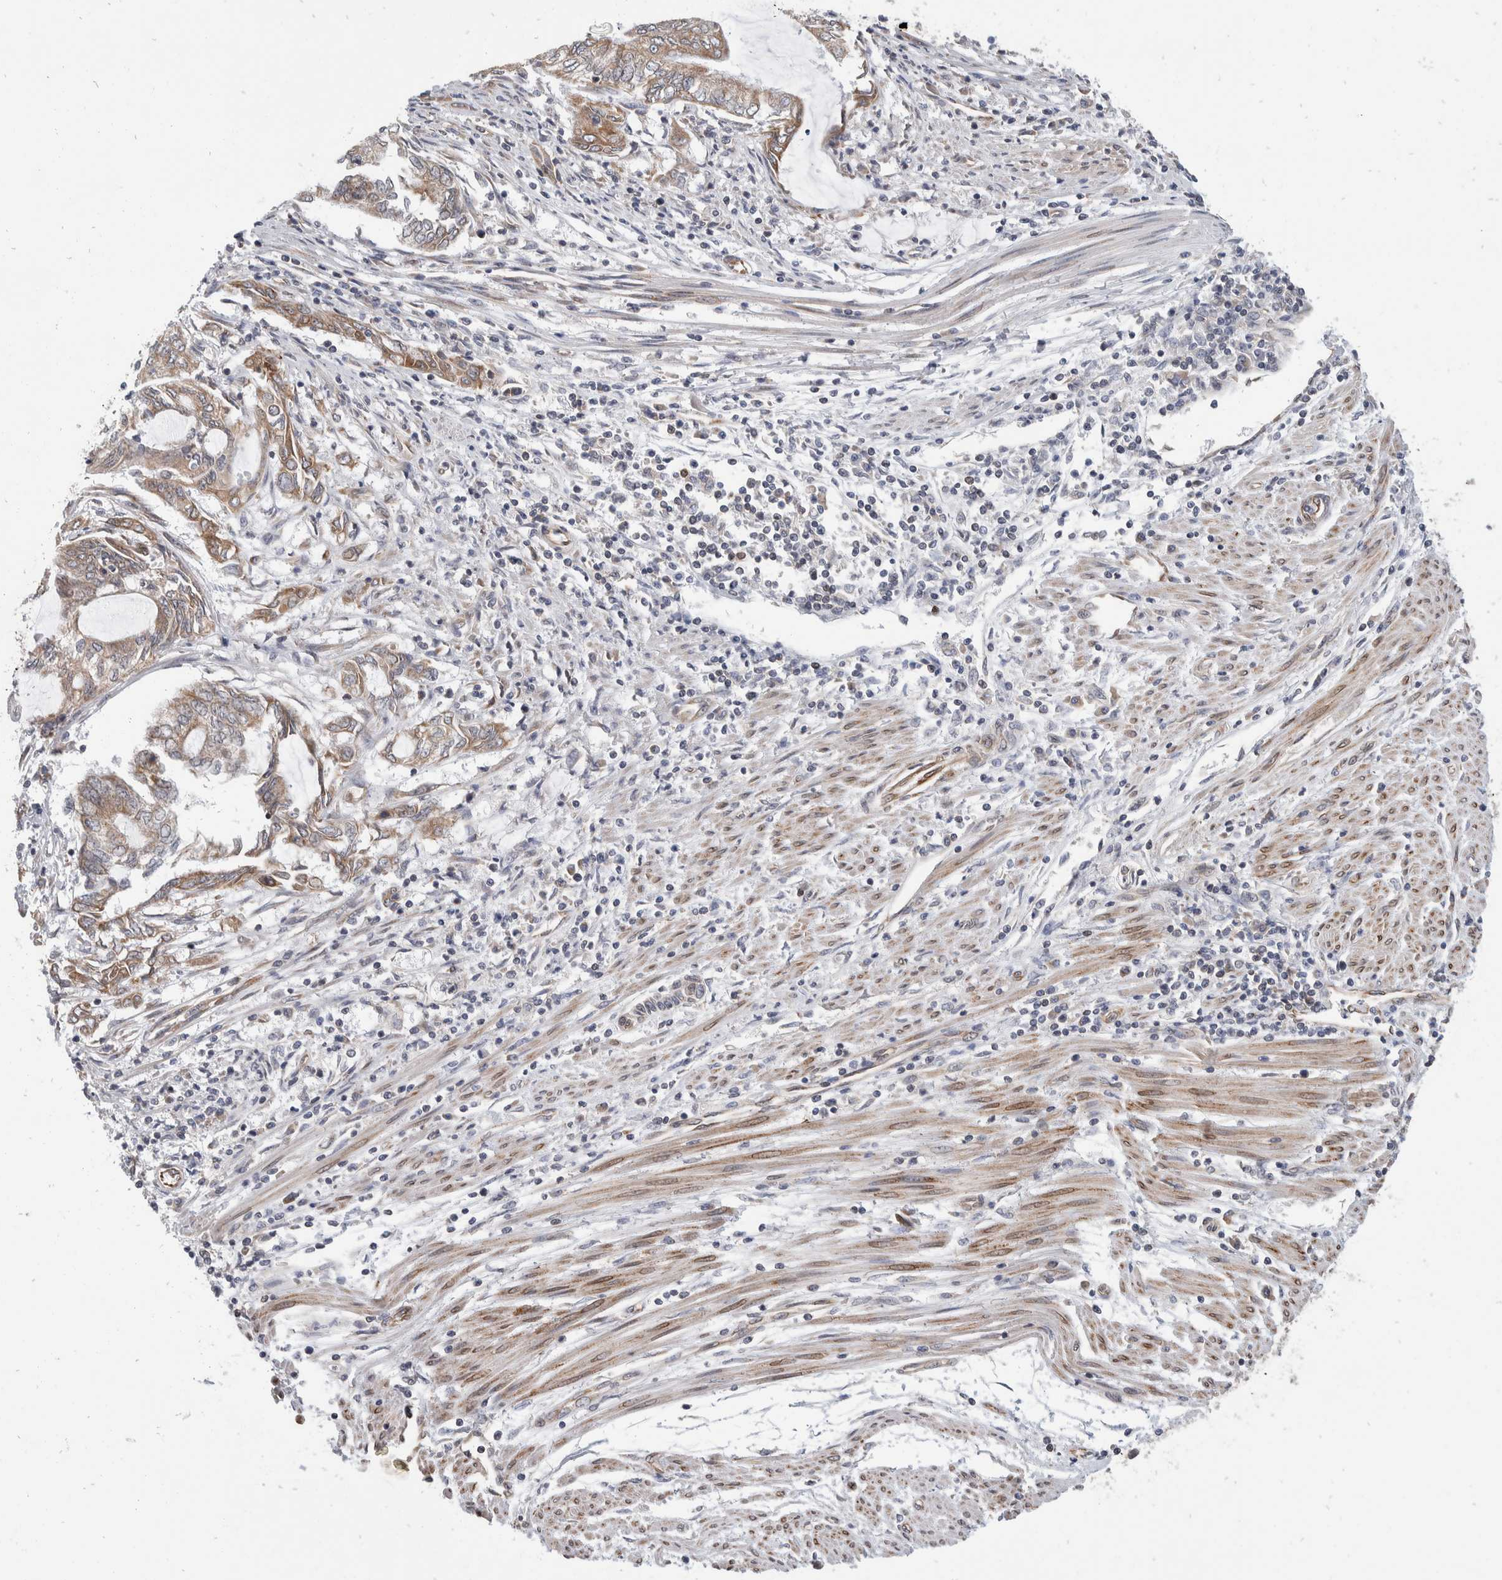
{"staining": {"intensity": "moderate", "quantity": ">75%", "location": "cytoplasmic/membranous"}, "tissue": "endometrial cancer", "cell_type": "Tumor cells", "image_type": "cancer", "snomed": [{"axis": "morphology", "description": "Adenocarcinoma, NOS"}, {"axis": "topography", "description": "Uterus"}, {"axis": "topography", "description": "Endometrium"}], "caption": "Immunohistochemical staining of endometrial adenocarcinoma reveals medium levels of moderate cytoplasmic/membranous expression in about >75% of tumor cells.", "gene": "TMEM245", "patient": {"sex": "female", "age": 70}}